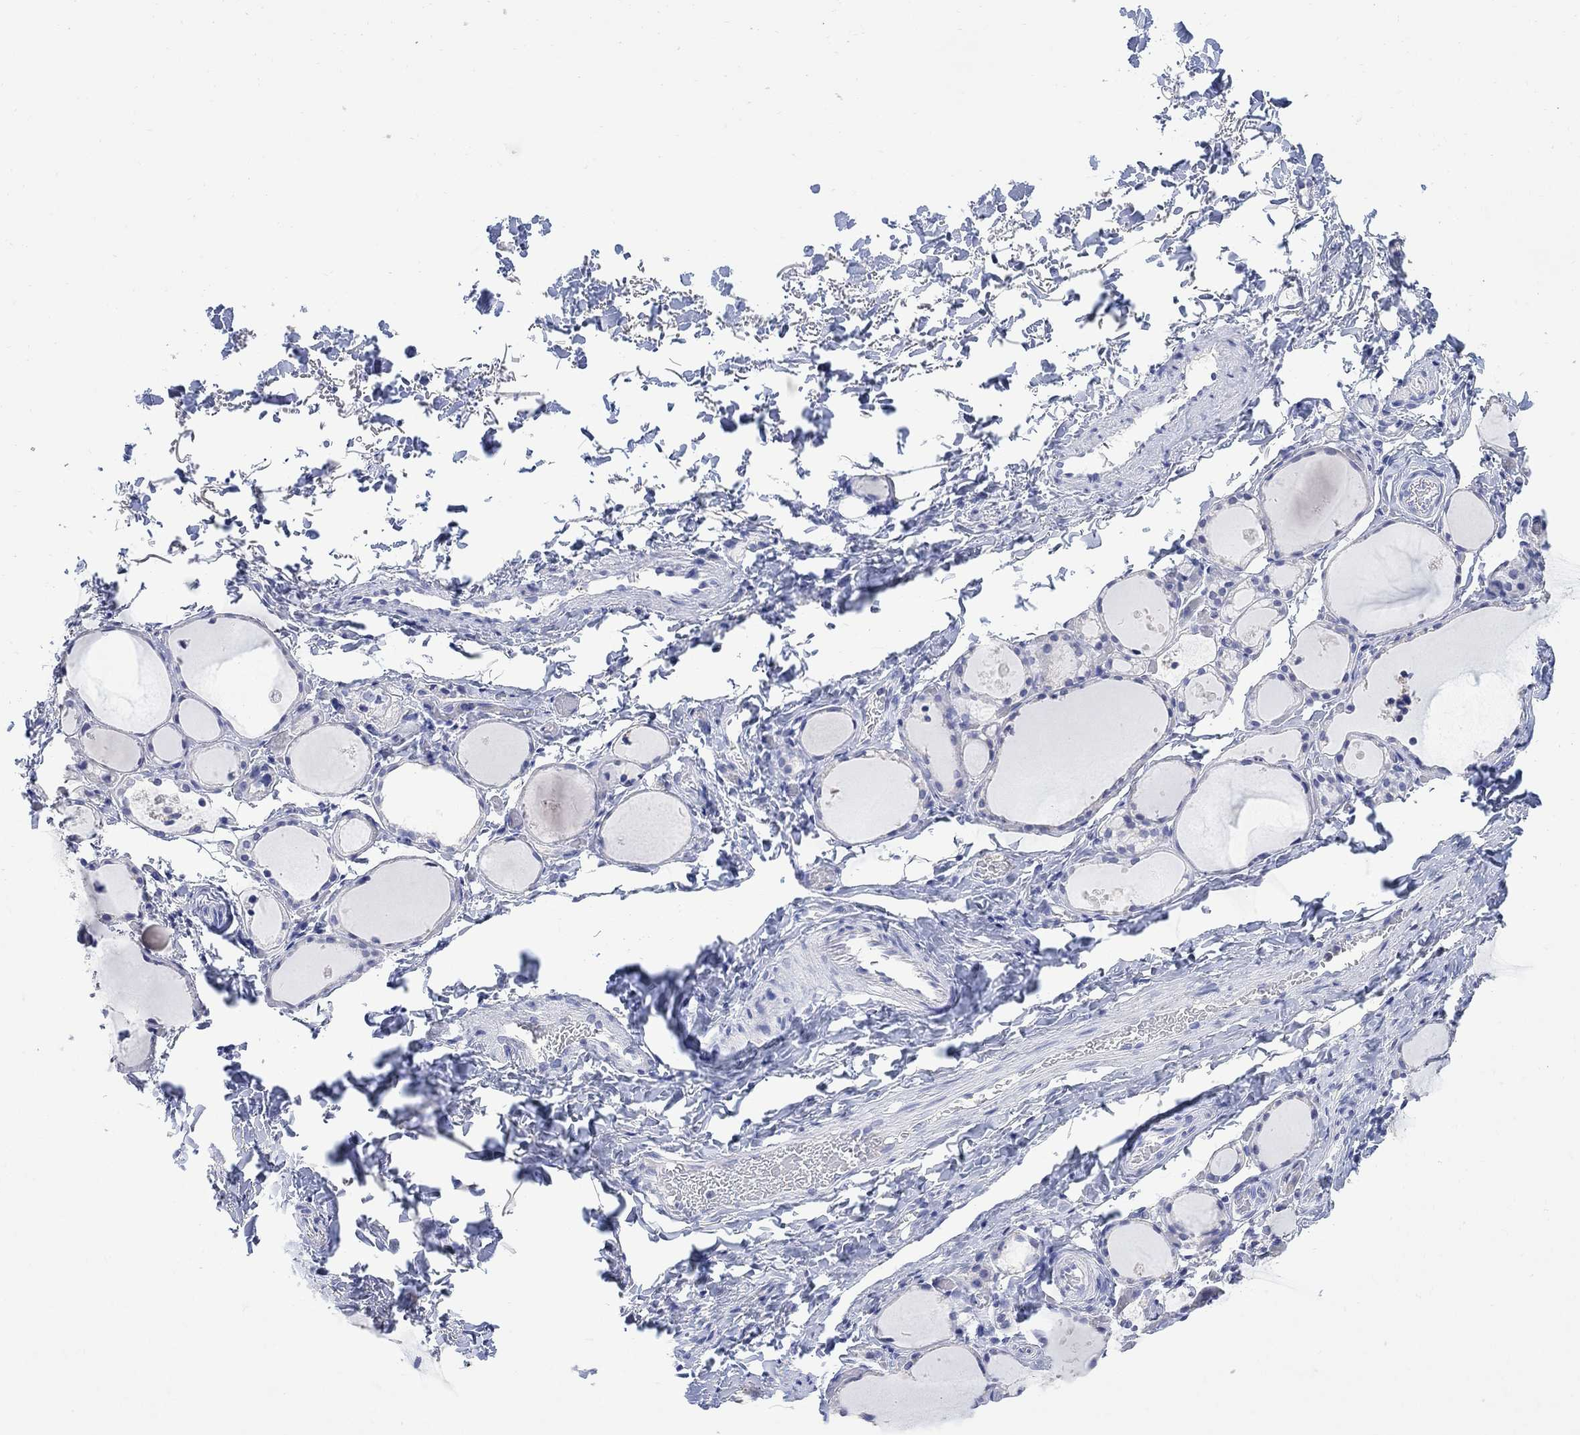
{"staining": {"intensity": "negative", "quantity": "none", "location": "none"}, "tissue": "thyroid gland", "cell_type": "Glandular cells", "image_type": "normal", "snomed": [{"axis": "morphology", "description": "Normal tissue, NOS"}, {"axis": "topography", "description": "Thyroid gland"}], "caption": "A micrograph of thyroid gland stained for a protein exhibits no brown staining in glandular cells.", "gene": "FBP2", "patient": {"sex": "male", "age": 68}}